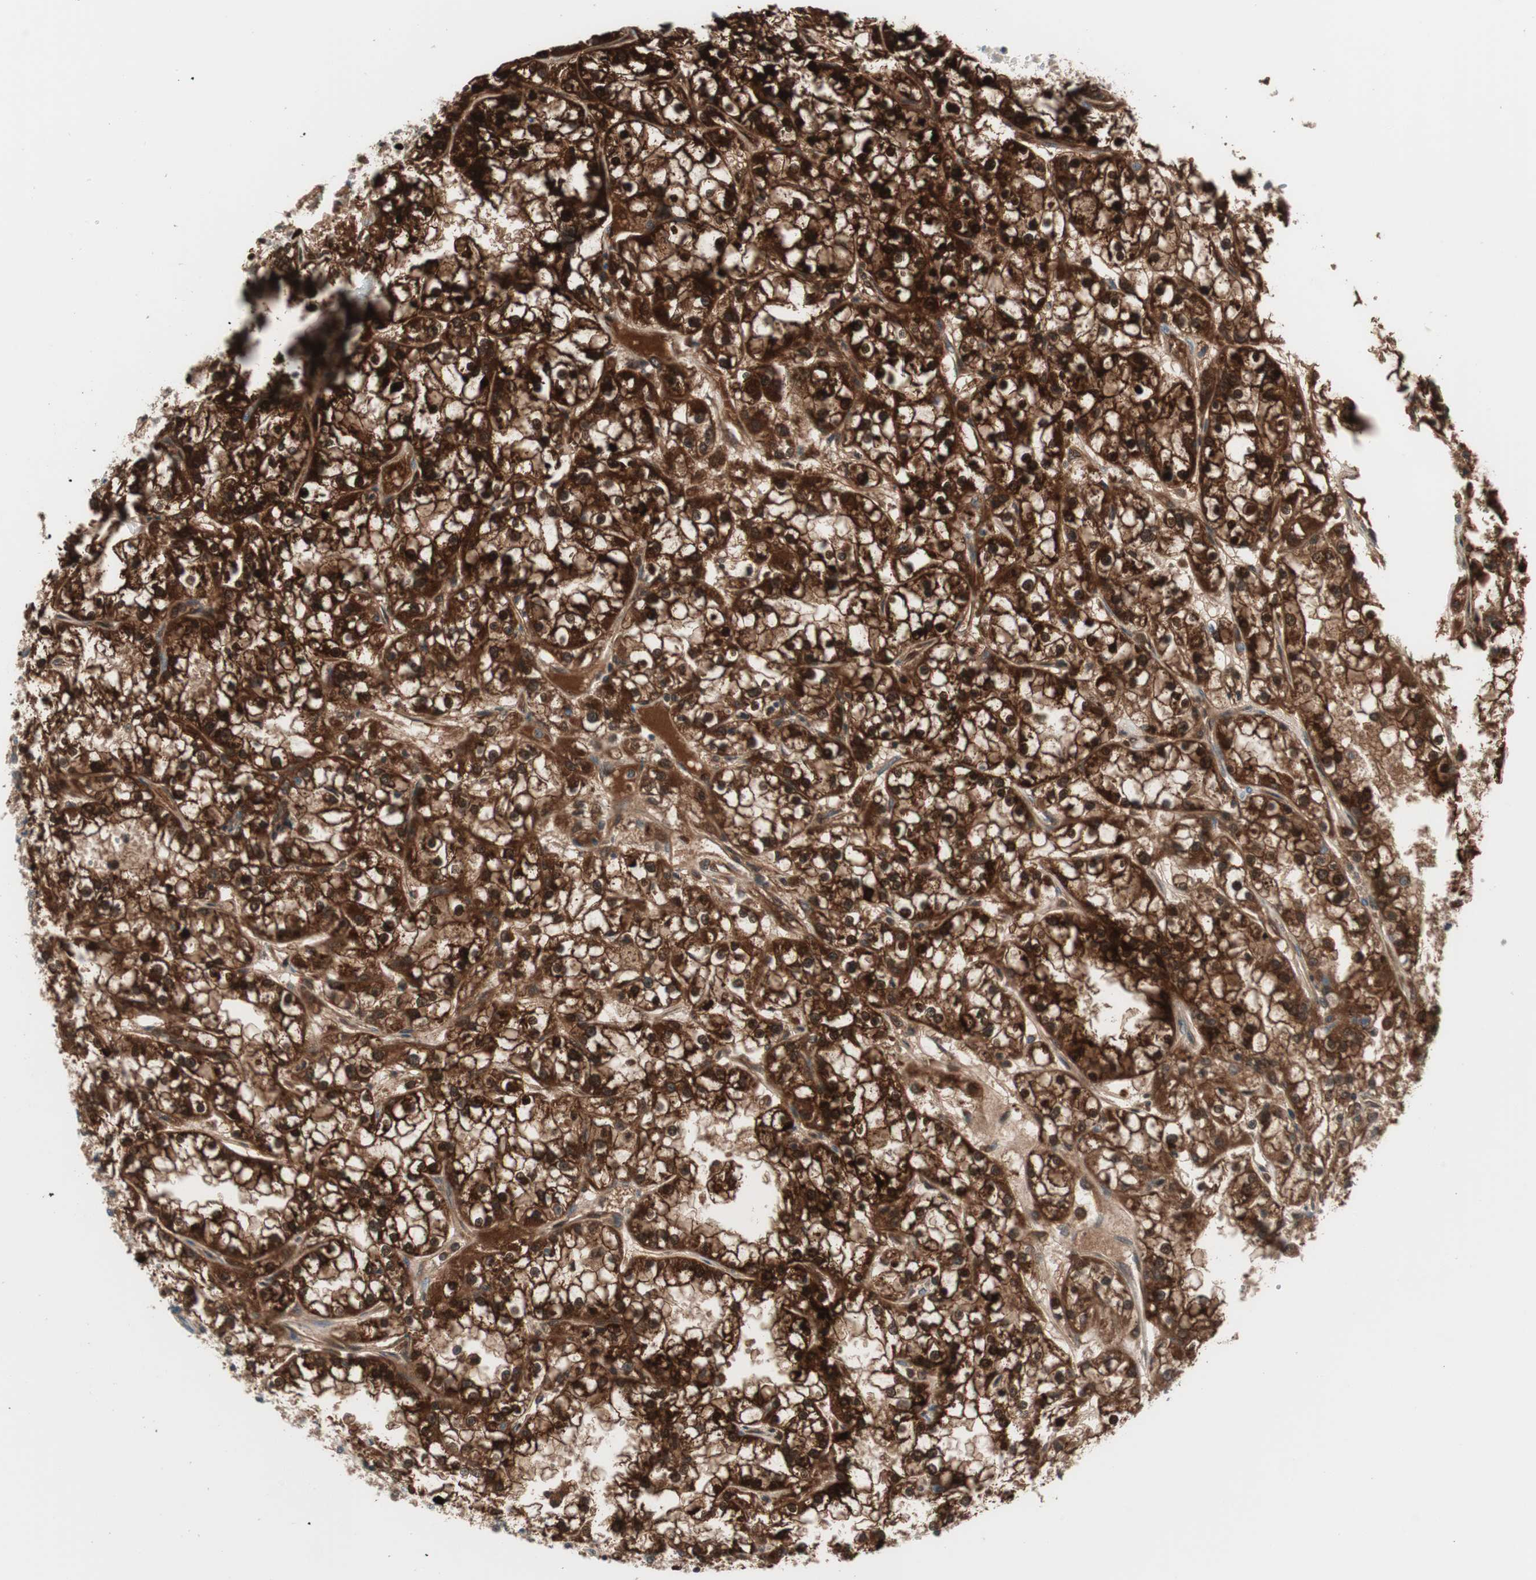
{"staining": {"intensity": "strong", "quantity": ">75%", "location": "cytoplasmic/membranous,nuclear"}, "tissue": "renal cancer", "cell_type": "Tumor cells", "image_type": "cancer", "snomed": [{"axis": "morphology", "description": "Adenocarcinoma, NOS"}, {"axis": "topography", "description": "Kidney"}], "caption": "There is high levels of strong cytoplasmic/membranous and nuclear staining in tumor cells of renal adenocarcinoma, as demonstrated by immunohistochemical staining (brown color).", "gene": "PRKG2", "patient": {"sex": "female", "age": 52}}